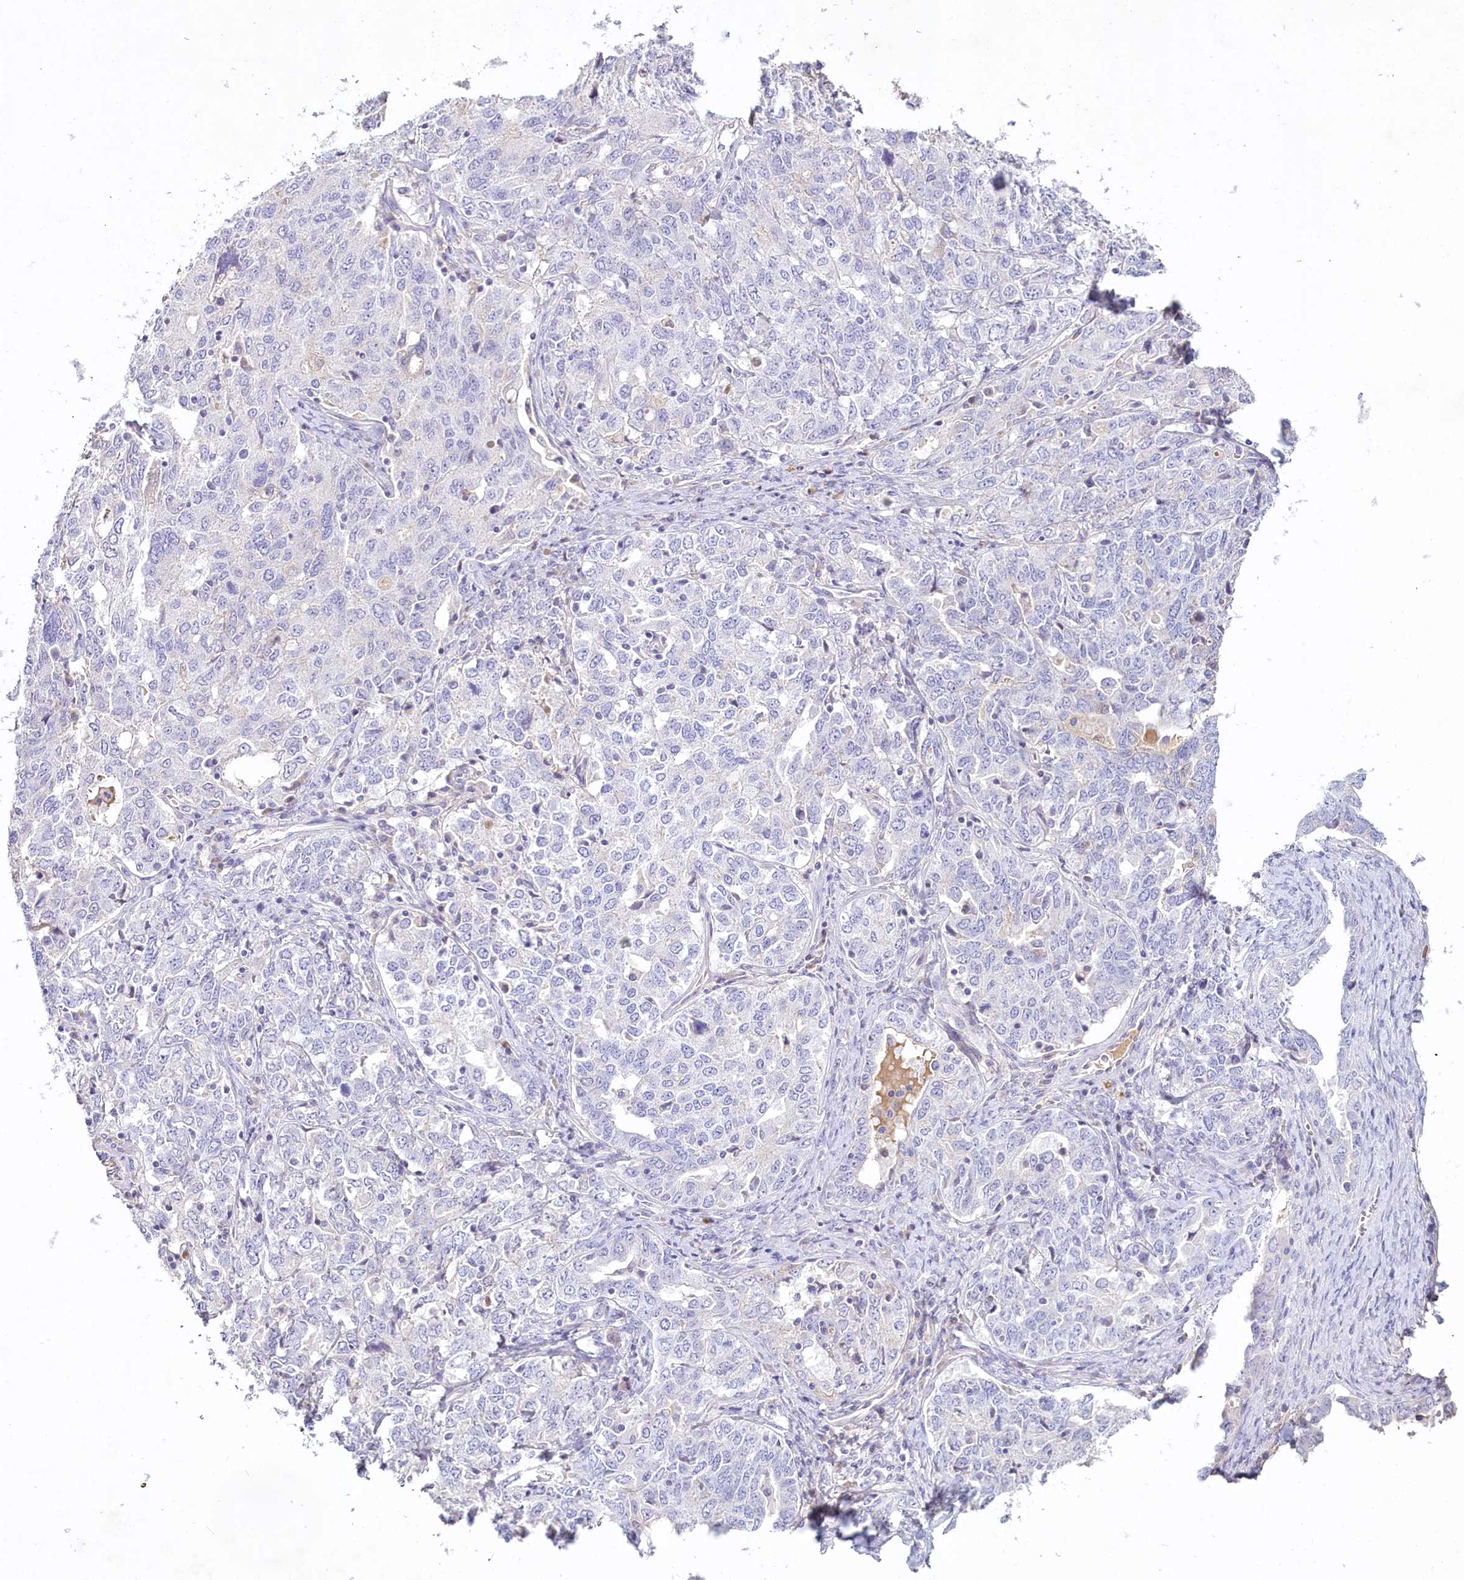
{"staining": {"intensity": "negative", "quantity": "none", "location": "none"}, "tissue": "ovarian cancer", "cell_type": "Tumor cells", "image_type": "cancer", "snomed": [{"axis": "morphology", "description": "Carcinoma, endometroid"}, {"axis": "topography", "description": "Ovary"}], "caption": "The immunohistochemistry (IHC) image has no significant staining in tumor cells of ovarian cancer (endometroid carcinoma) tissue.", "gene": "HPD", "patient": {"sex": "female", "age": 62}}